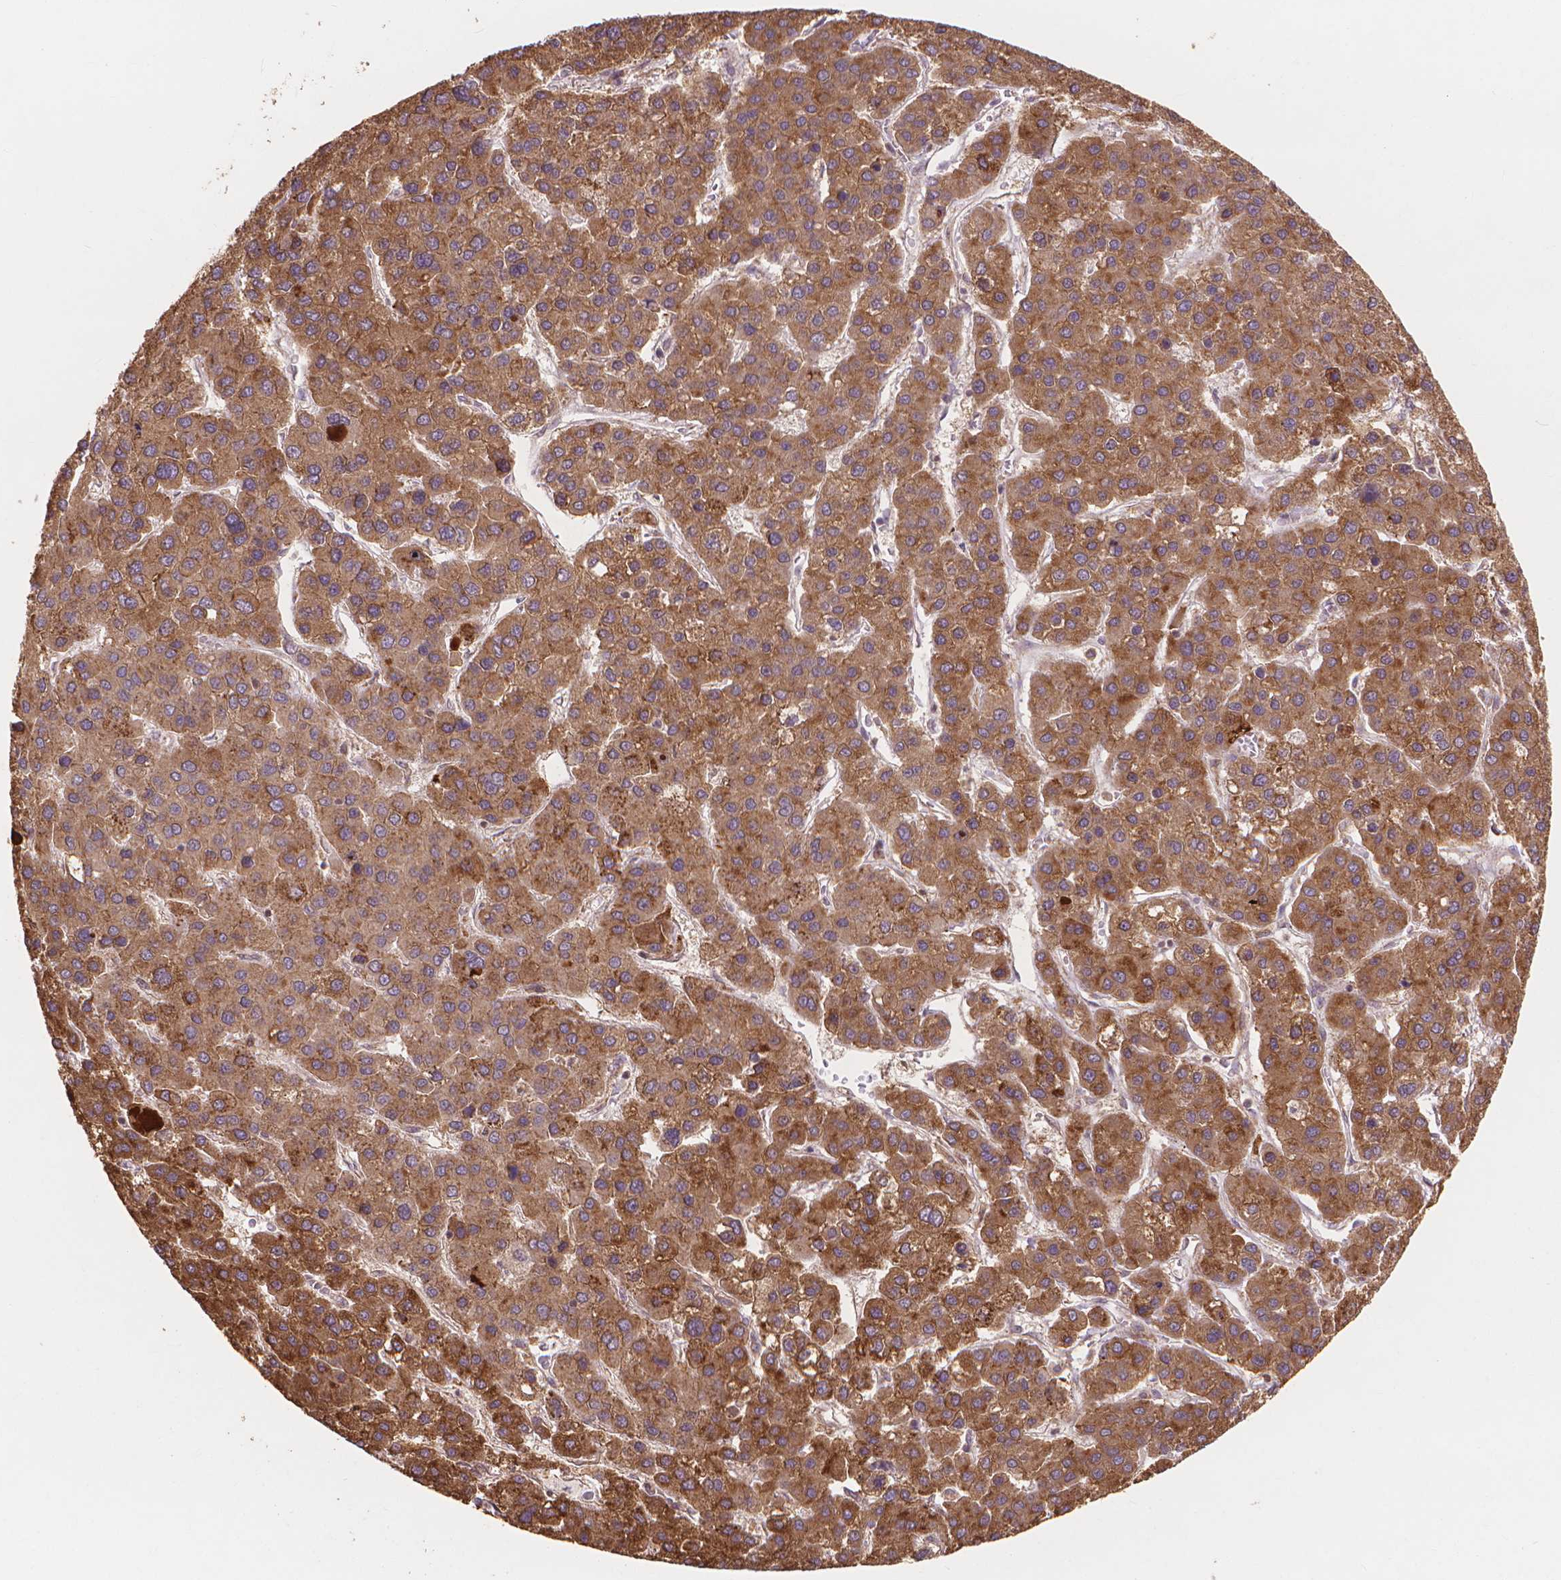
{"staining": {"intensity": "moderate", "quantity": ">75%", "location": "cytoplasmic/membranous"}, "tissue": "liver cancer", "cell_type": "Tumor cells", "image_type": "cancer", "snomed": [{"axis": "morphology", "description": "Carcinoma, Hepatocellular, NOS"}, {"axis": "topography", "description": "Liver"}], "caption": "Protein expression analysis of human hepatocellular carcinoma (liver) reveals moderate cytoplasmic/membranous expression in approximately >75% of tumor cells.", "gene": "TAB2", "patient": {"sex": "female", "age": 41}}